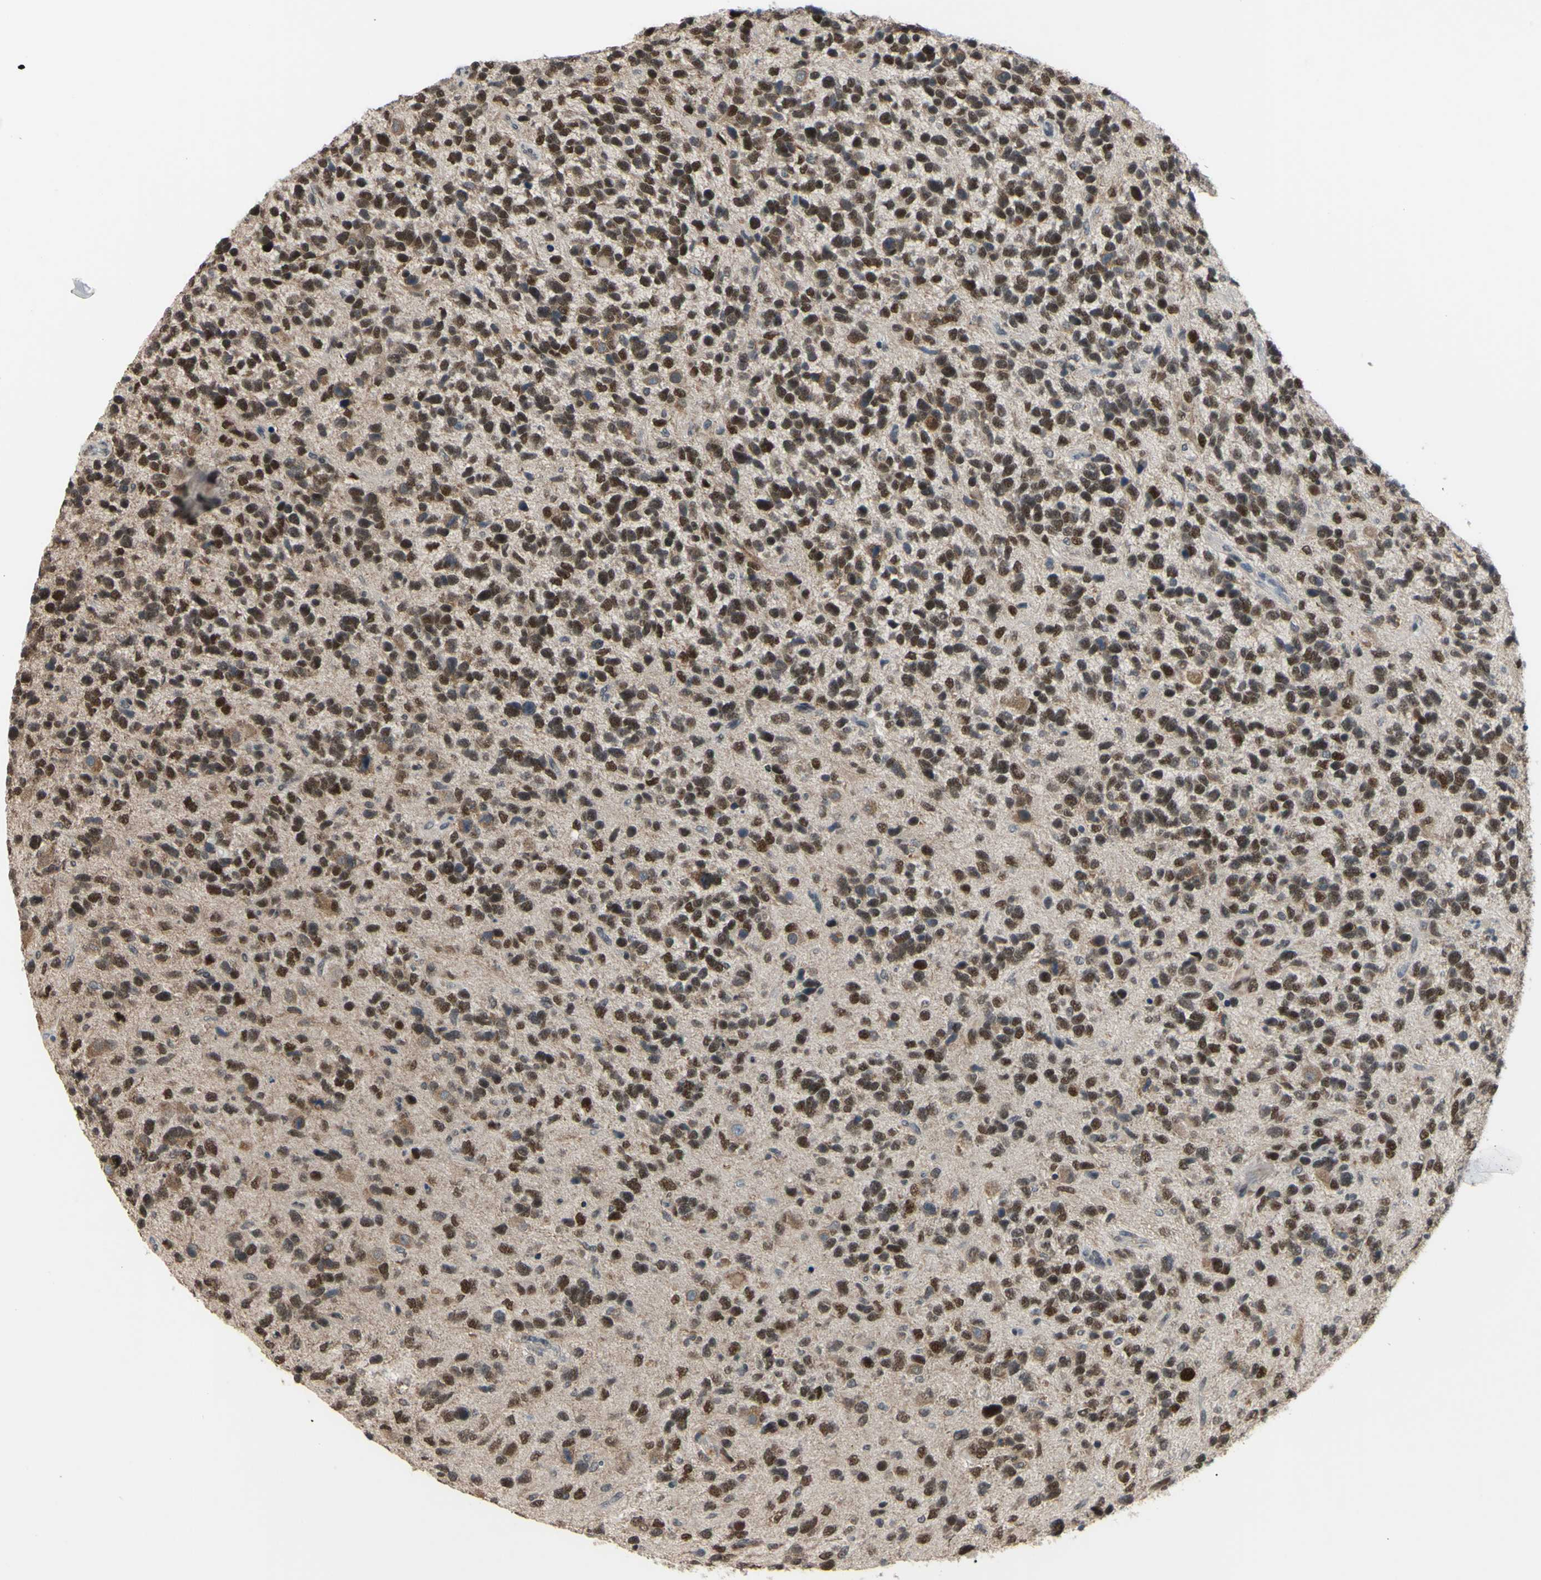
{"staining": {"intensity": "moderate", "quantity": ">75%", "location": "cytoplasmic/membranous,nuclear"}, "tissue": "glioma", "cell_type": "Tumor cells", "image_type": "cancer", "snomed": [{"axis": "morphology", "description": "Glioma, malignant, High grade"}, {"axis": "topography", "description": "Brain"}], "caption": "Immunohistochemistry photomicrograph of glioma stained for a protein (brown), which reveals medium levels of moderate cytoplasmic/membranous and nuclear staining in about >75% of tumor cells.", "gene": "SP4", "patient": {"sex": "female", "age": 58}}